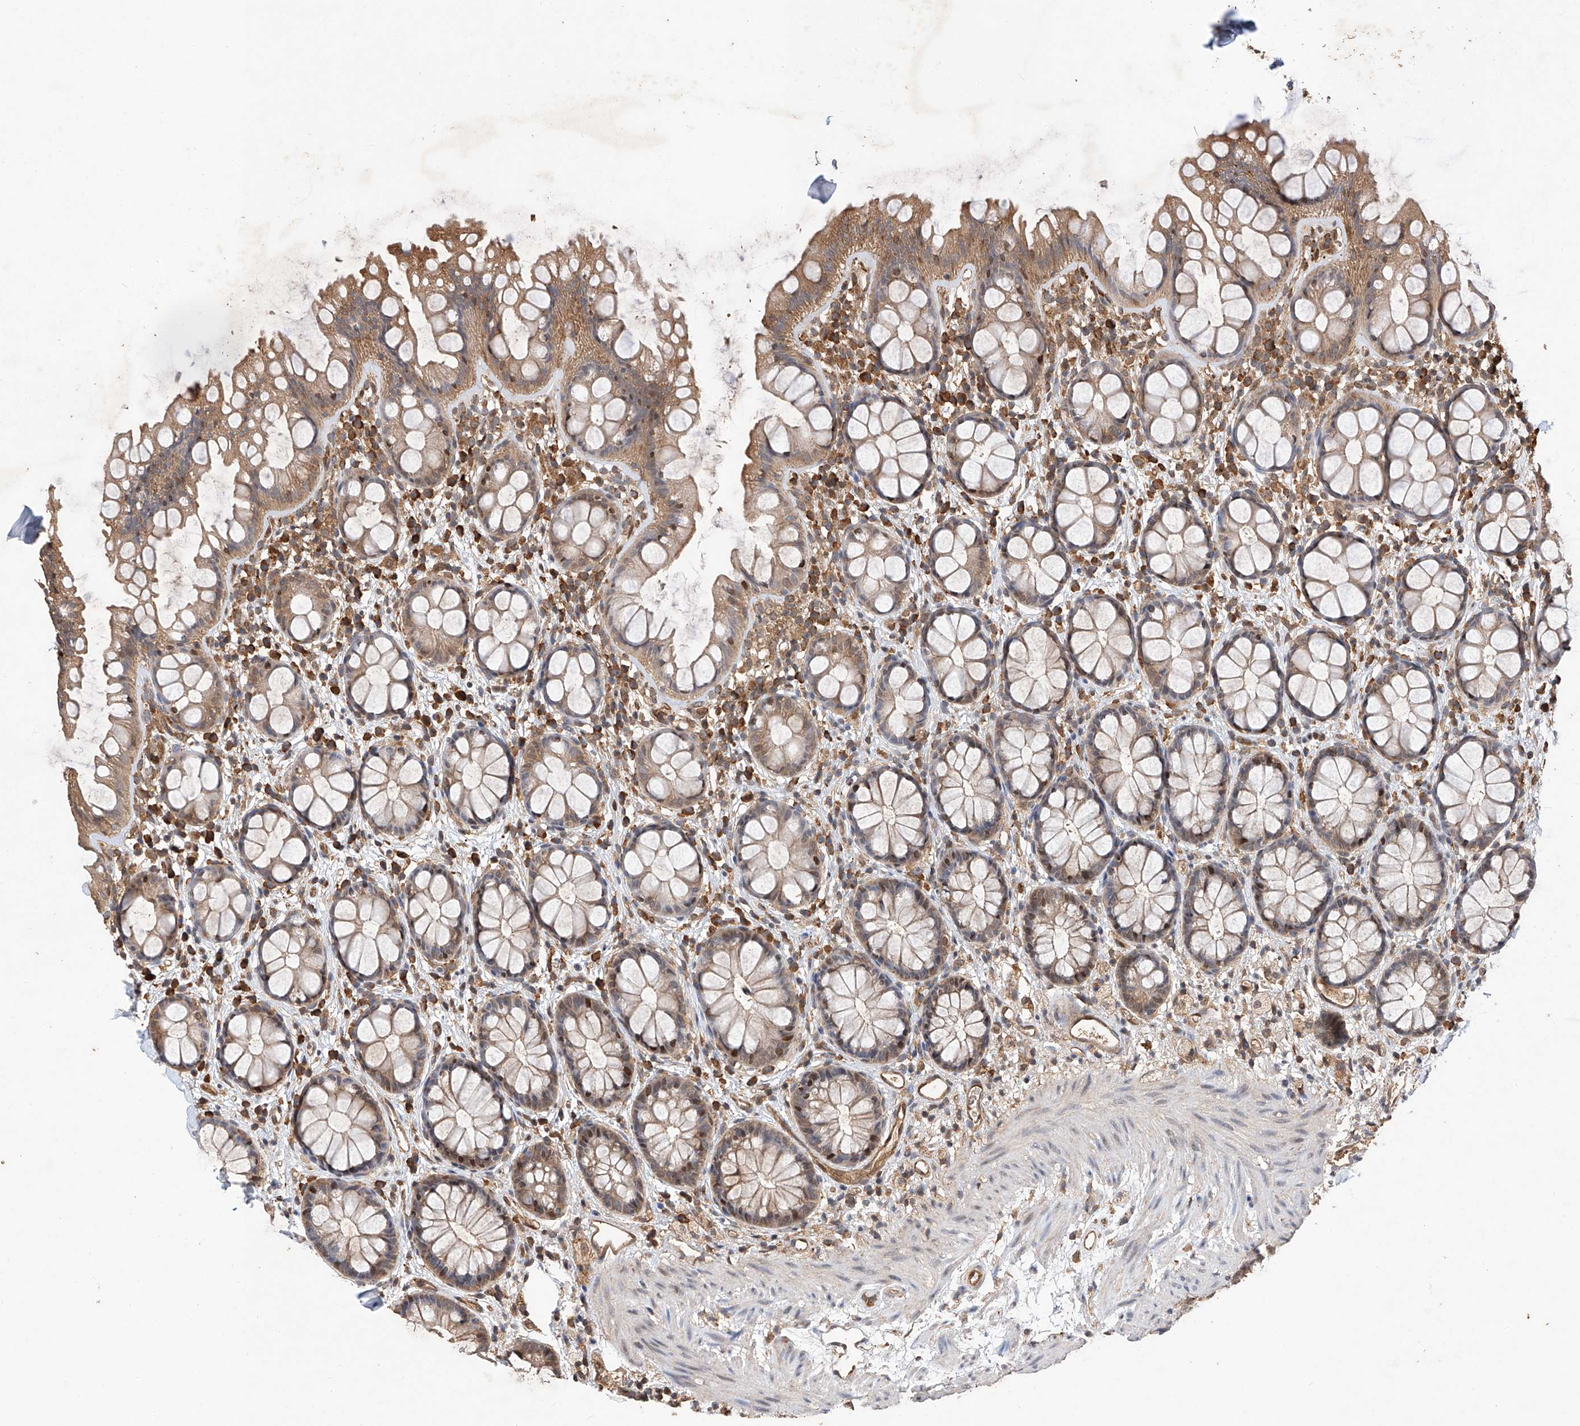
{"staining": {"intensity": "moderate", "quantity": "25%-75%", "location": "cytoplasmic/membranous,nuclear"}, "tissue": "rectum", "cell_type": "Glandular cells", "image_type": "normal", "snomed": [{"axis": "morphology", "description": "Normal tissue, NOS"}, {"axis": "topography", "description": "Rectum"}], "caption": "Moderate cytoplasmic/membranous,nuclear expression is seen in about 25%-75% of glandular cells in benign rectum.", "gene": "RILPL2", "patient": {"sex": "female", "age": 65}}